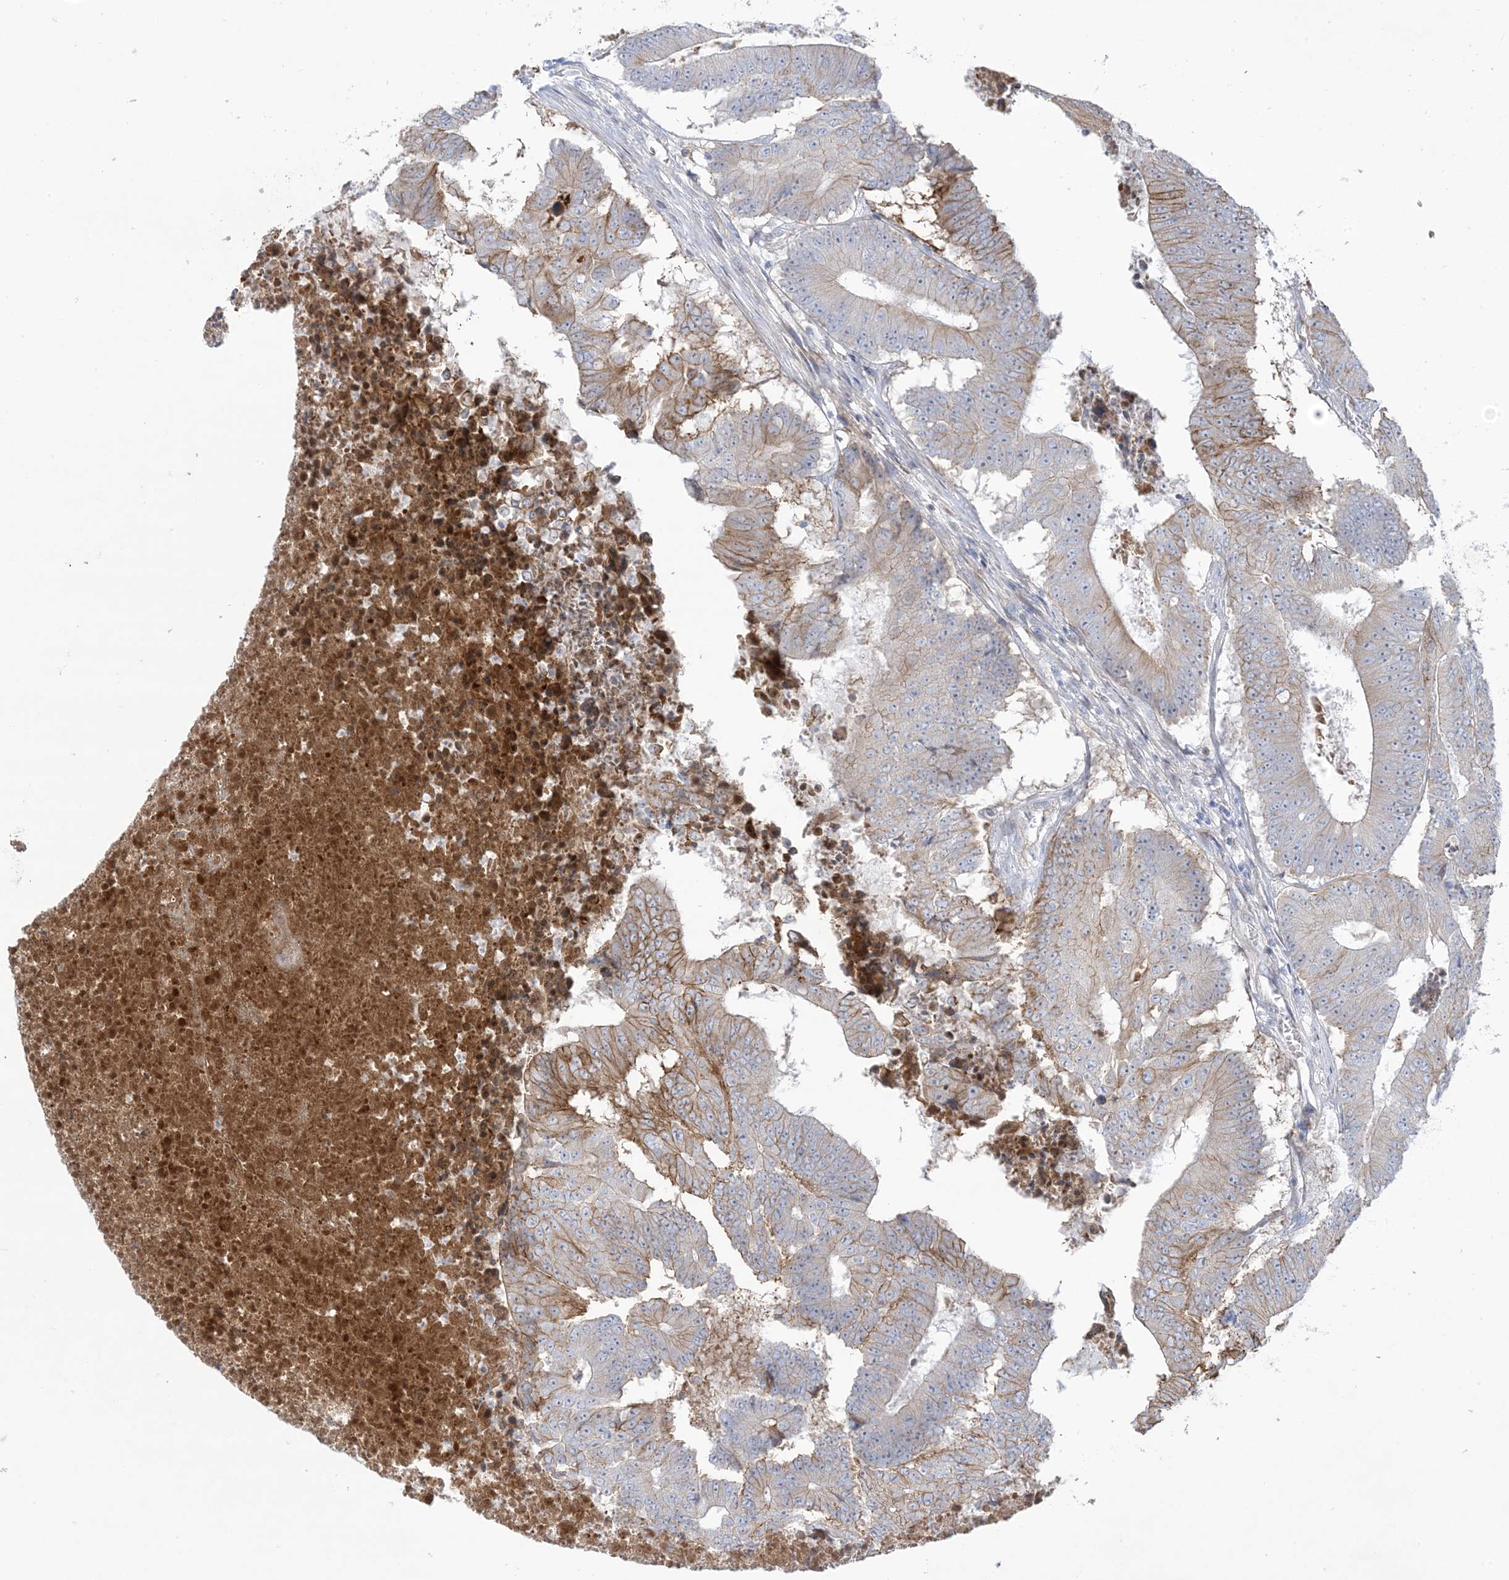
{"staining": {"intensity": "moderate", "quantity": "25%-75%", "location": "cytoplasmic/membranous"}, "tissue": "colorectal cancer", "cell_type": "Tumor cells", "image_type": "cancer", "snomed": [{"axis": "morphology", "description": "Adenocarcinoma, NOS"}, {"axis": "topography", "description": "Colon"}], "caption": "DAB (3,3'-diaminobenzidine) immunohistochemical staining of human colorectal adenocarcinoma displays moderate cytoplasmic/membranous protein staining in approximately 25%-75% of tumor cells.", "gene": "ATP11C", "patient": {"sex": "male", "age": 87}}